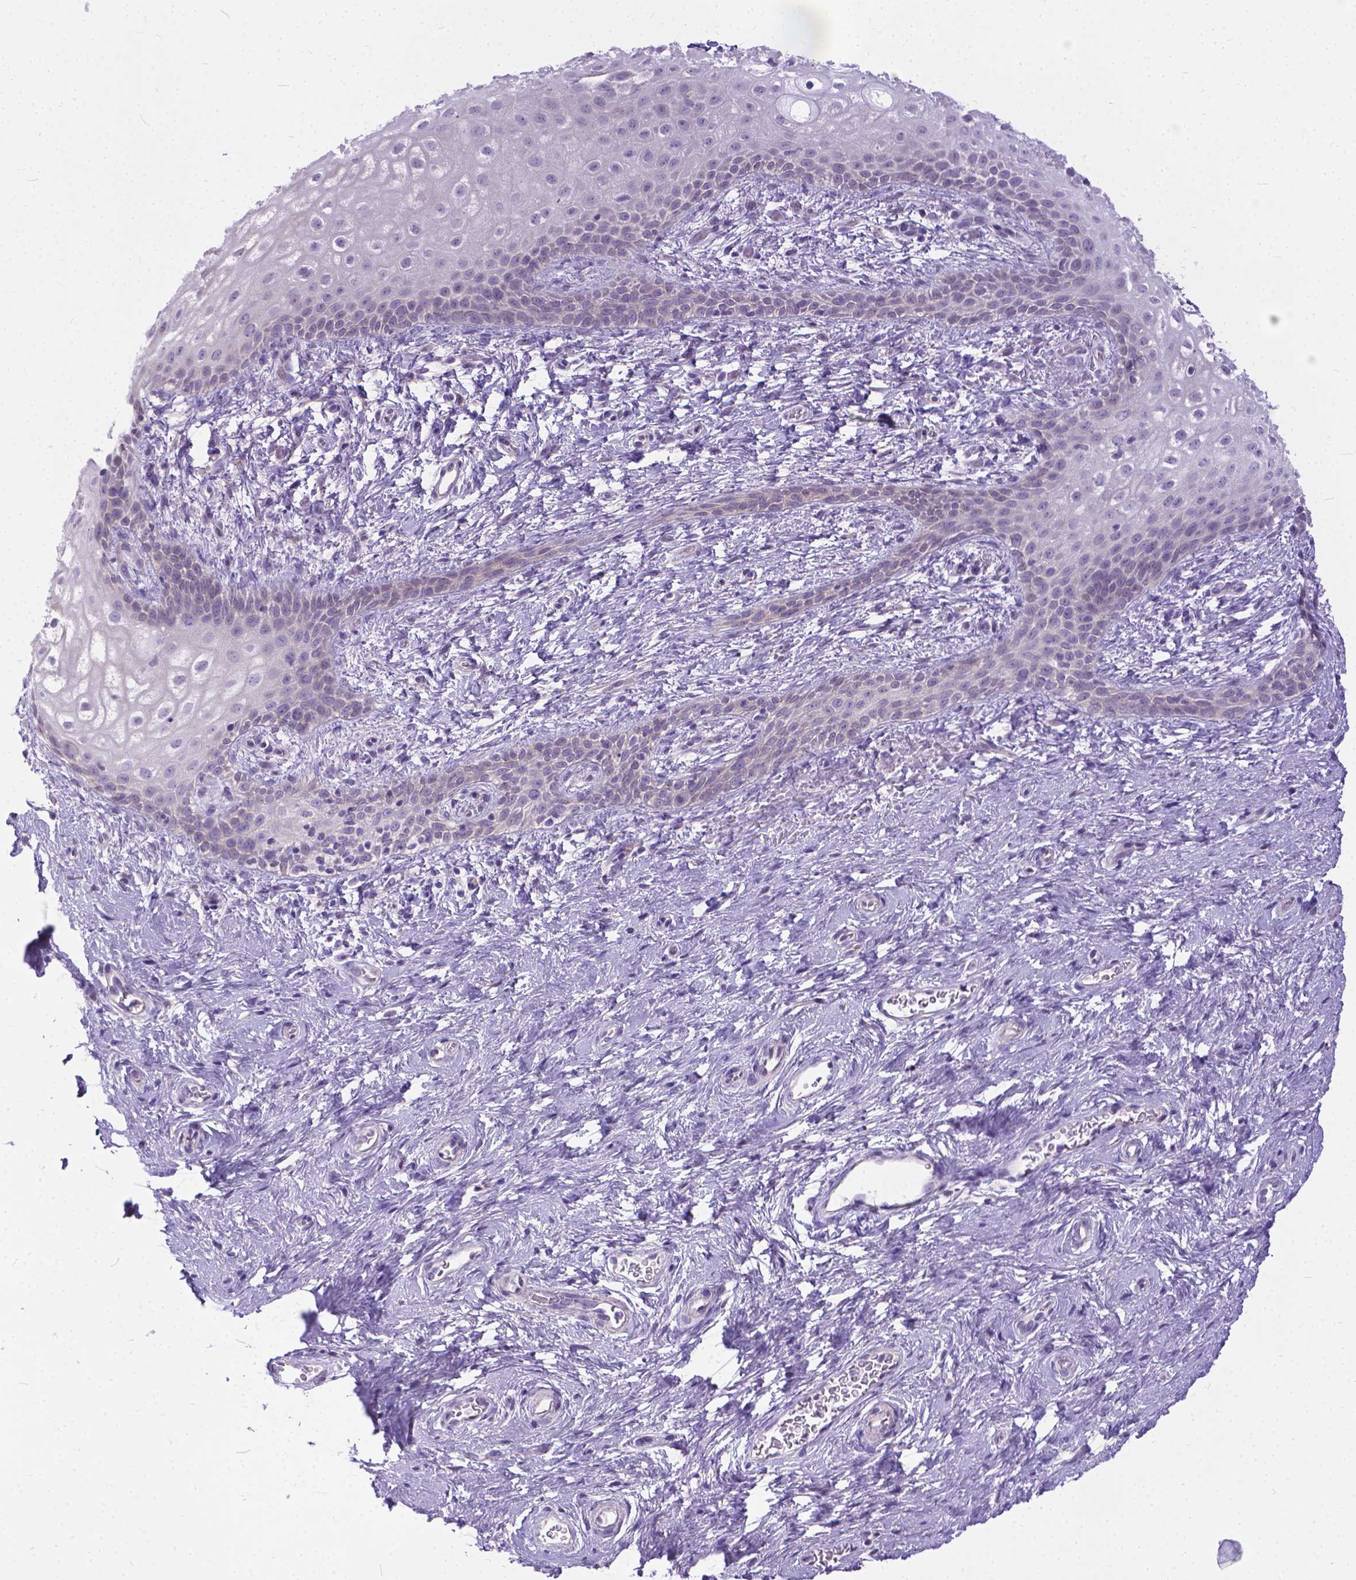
{"staining": {"intensity": "negative", "quantity": "none", "location": "none"}, "tissue": "skin", "cell_type": "Epidermal cells", "image_type": "normal", "snomed": [{"axis": "morphology", "description": "Normal tissue, NOS"}, {"axis": "topography", "description": "Anal"}], "caption": "An immunohistochemistry histopathology image of normal skin is shown. There is no staining in epidermal cells of skin.", "gene": "TTLL6", "patient": {"sex": "female", "age": 46}}